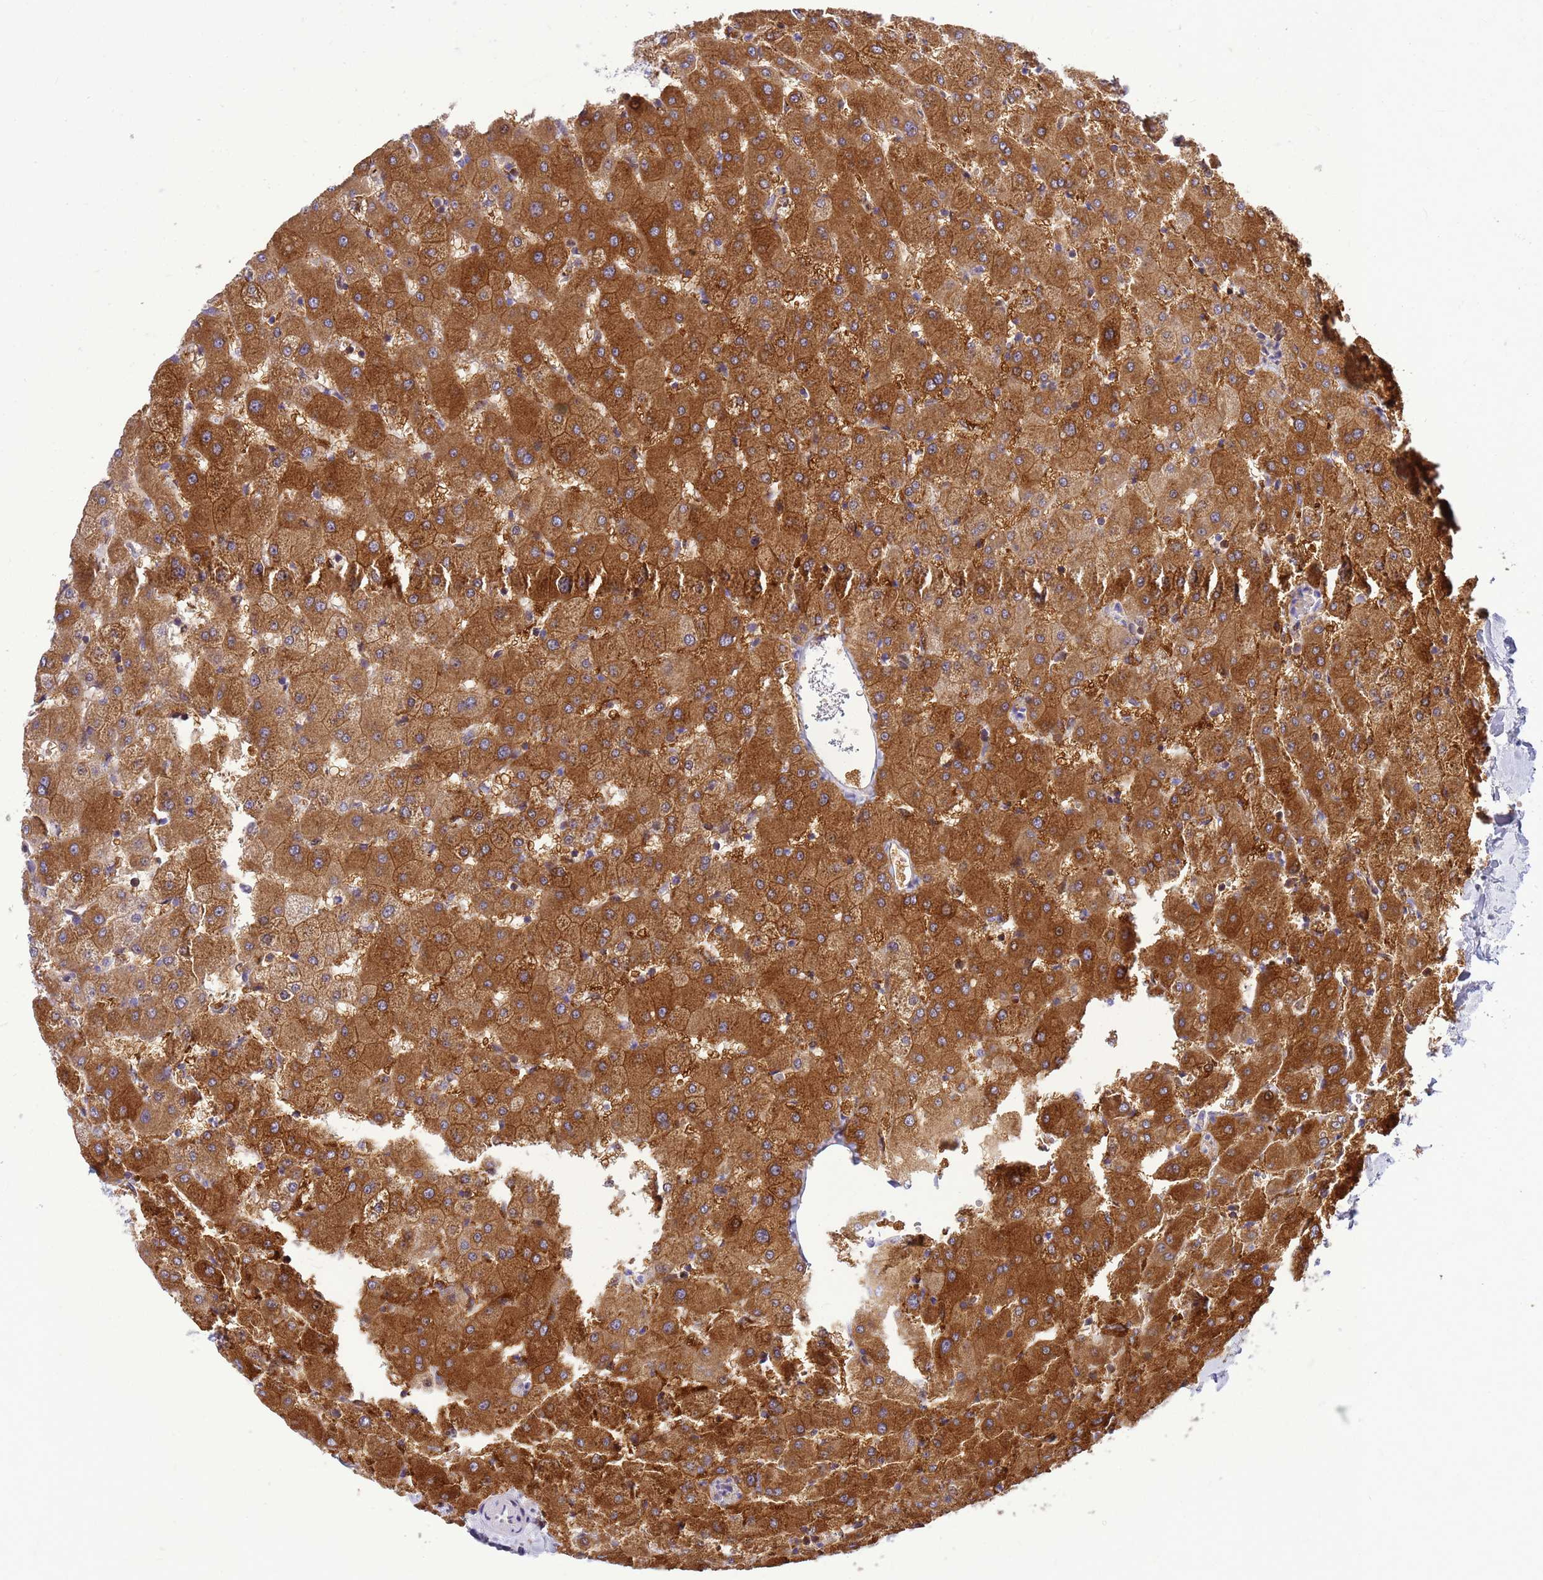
{"staining": {"intensity": "negative", "quantity": "none", "location": "none"}, "tissue": "liver", "cell_type": "Cholangiocytes", "image_type": "normal", "snomed": [{"axis": "morphology", "description": "Normal tissue, NOS"}, {"axis": "topography", "description": "Liver"}], "caption": "An immunohistochemistry micrograph of unremarkable liver is shown. There is no staining in cholangiocytes of liver.", "gene": "ADAMTS7", "patient": {"sex": "female", "age": 63}}